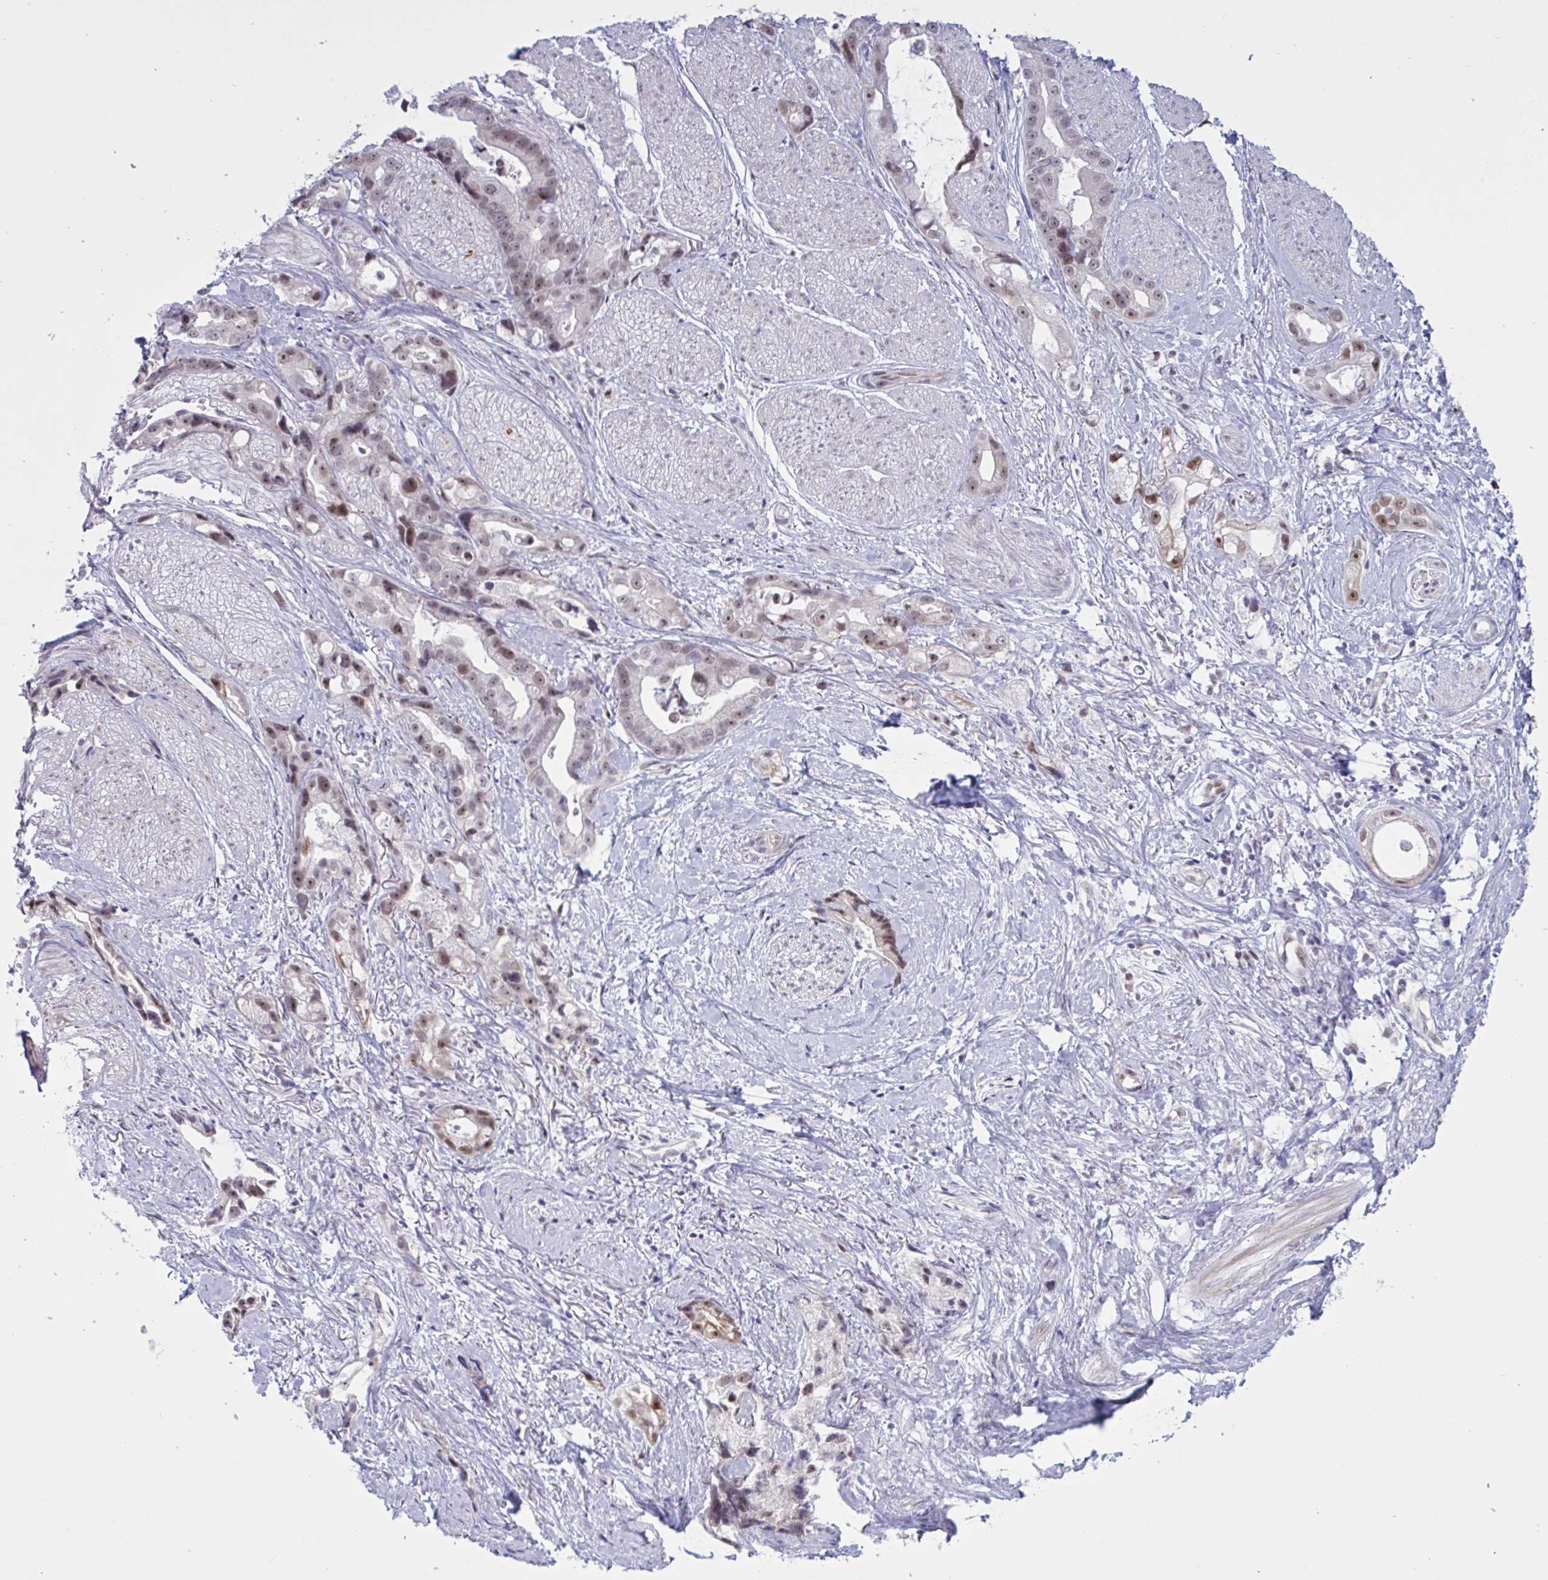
{"staining": {"intensity": "moderate", "quantity": "25%-75%", "location": "nuclear"}, "tissue": "stomach cancer", "cell_type": "Tumor cells", "image_type": "cancer", "snomed": [{"axis": "morphology", "description": "Adenocarcinoma, NOS"}, {"axis": "topography", "description": "Stomach"}], "caption": "Immunohistochemistry (DAB (3,3'-diaminobenzidine)) staining of adenocarcinoma (stomach) shows moderate nuclear protein staining in approximately 25%-75% of tumor cells.", "gene": "PRMT6", "patient": {"sex": "male", "age": 55}}